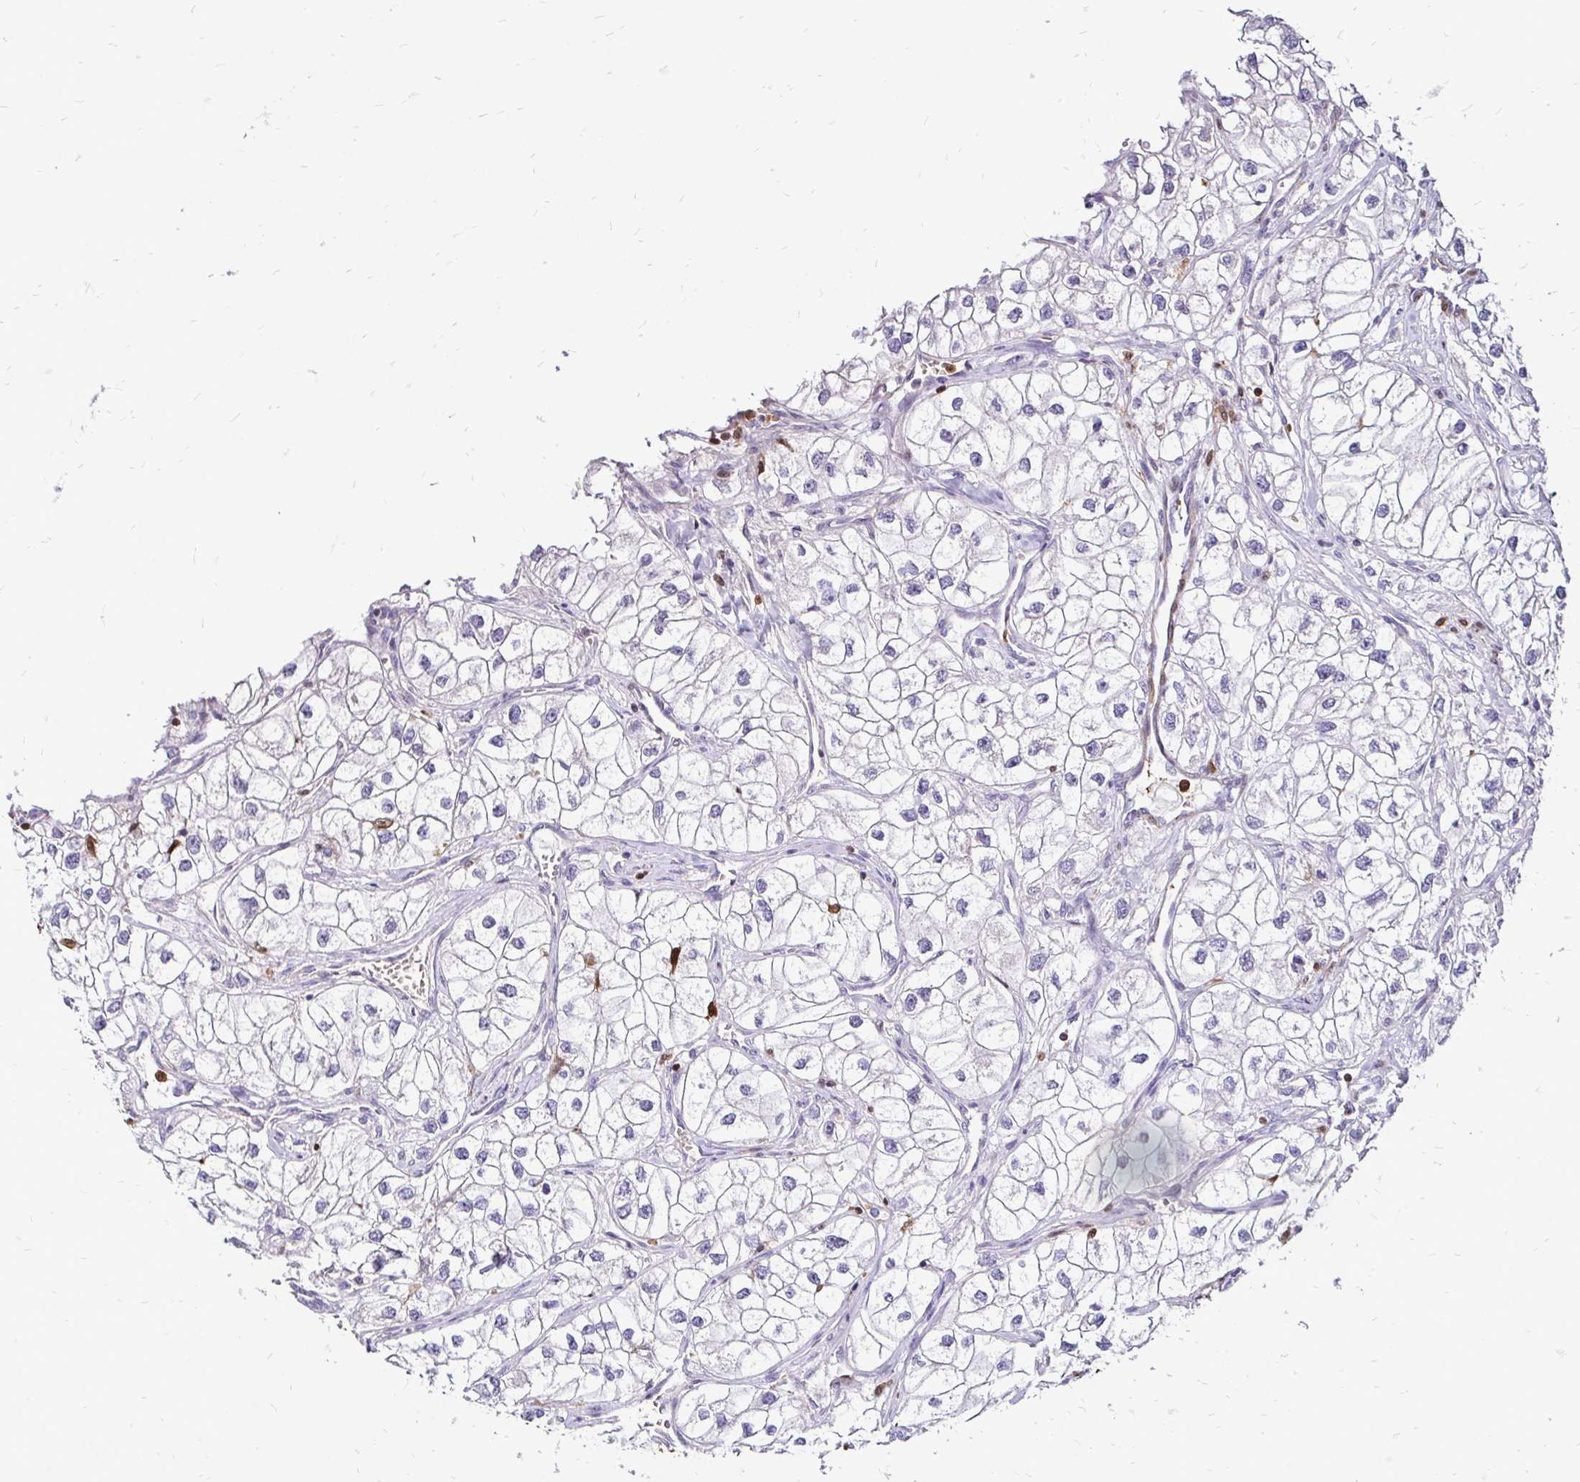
{"staining": {"intensity": "negative", "quantity": "none", "location": "none"}, "tissue": "renal cancer", "cell_type": "Tumor cells", "image_type": "cancer", "snomed": [{"axis": "morphology", "description": "Adenocarcinoma, NOS"}, {"axis": "topography", "description": "Kidney"}], "caption": "A high-resolution histopathology image shows IHC staining of renal adenocarcinoma, which reveals no significant positivity in tumor cells.", "gene": "ZFP1", "patient": {"sex": "male", "age": 59}}